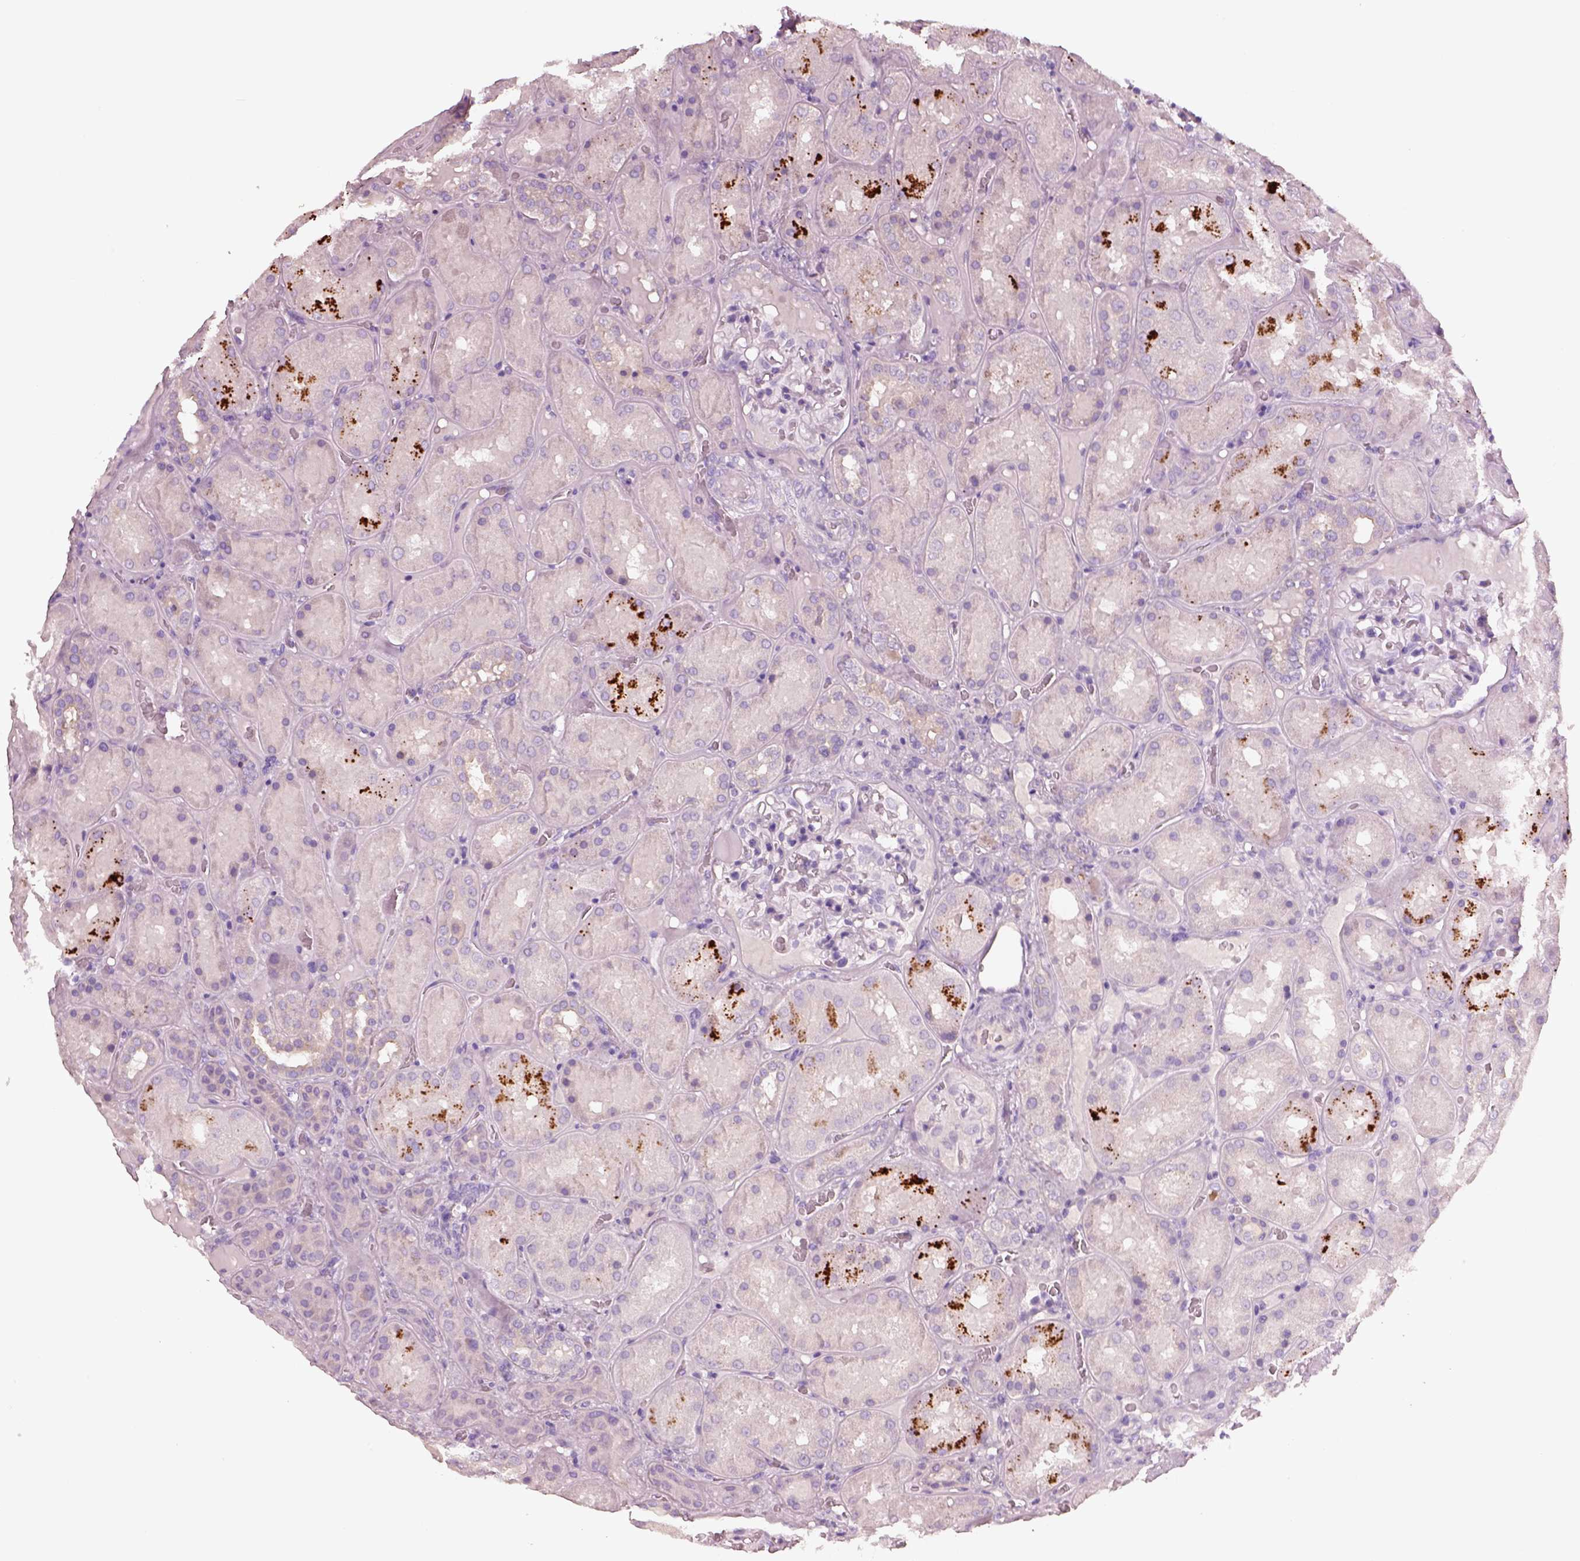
{"staining": {"intensity": "negative", "quantity": "none", "location": "none"}, "tissue": "kidney", "cell_type": "Cells in glomeruli", "image_type": "normal", "snomed": [{"axis": "morphology", "description": "Normal tissue, NOS"}, {"axis": "topography", "description": "Kidney"}], "caption": "This is a histopathology image of immunohistochemistry staining of unremarkable kidney, which shows no staining in cells in glomeruli. (Stains: DAB immunohistochemistry with hematoxylin counter stain, Microscopy: brightfield microscopy at high magnification).", "gene": "IGLL1", "patient": {"sex": "male", "age": 73}}